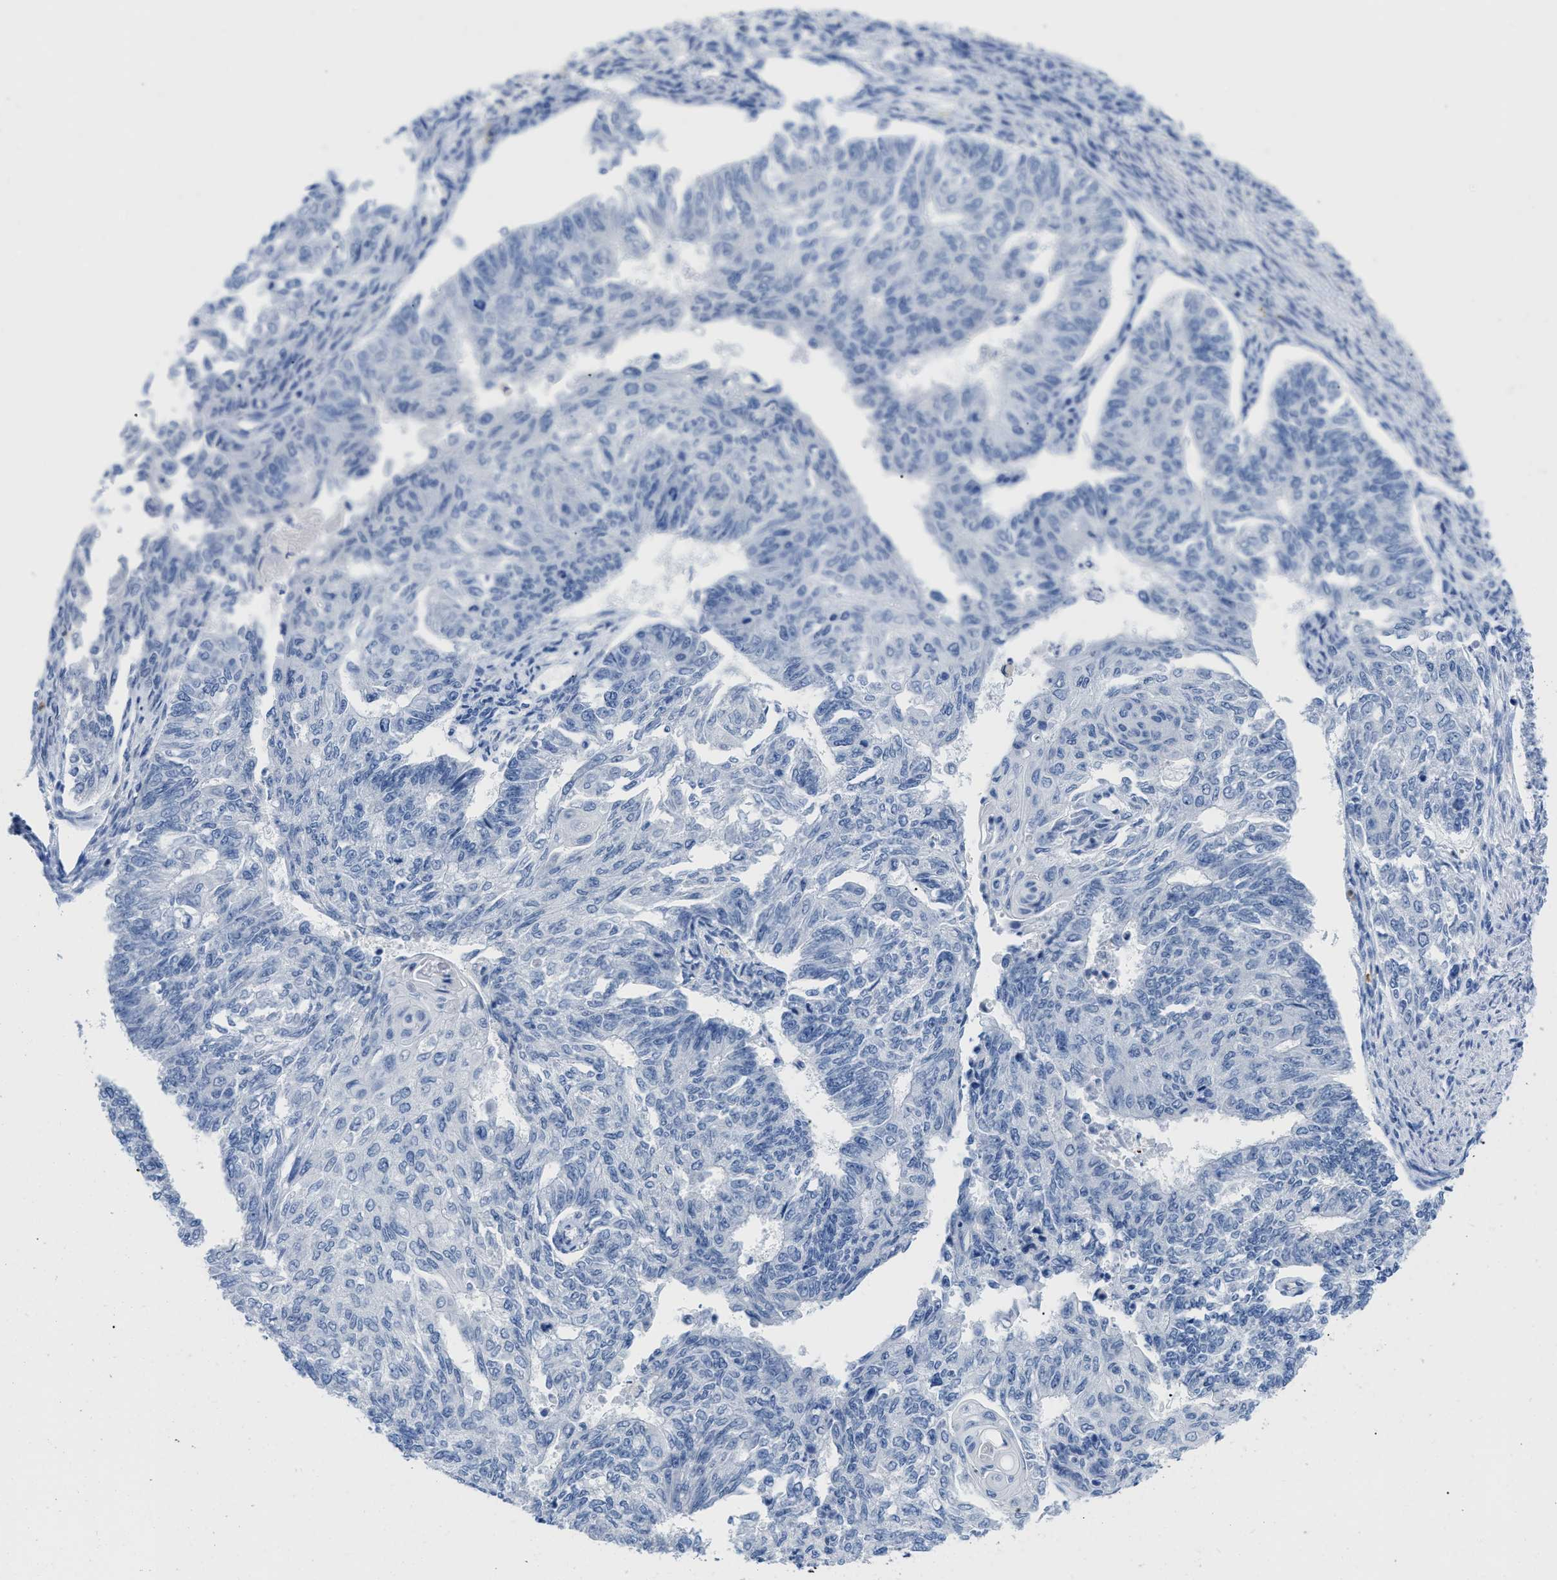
{"staining": {"intensity": "negative", "quantity": "none", "location": "none"}, "tissue": "endometrial cancer", "cell_type": "Tumor cells", "image_type": "cancer", "snomed": [{"axis": "morphology", "description": "Adenocarcinoma, NOS"}, {"axis": "topography", "description": "Endometrium"}], "caption": "DAB (3,3'-diaminobenzidine) immunohistochemical staining of human endometrial adenocarcinoma displays no significant staining in tumor cells.", "gene": "CR1", "patient": {"sex": "female", "age": 32}}